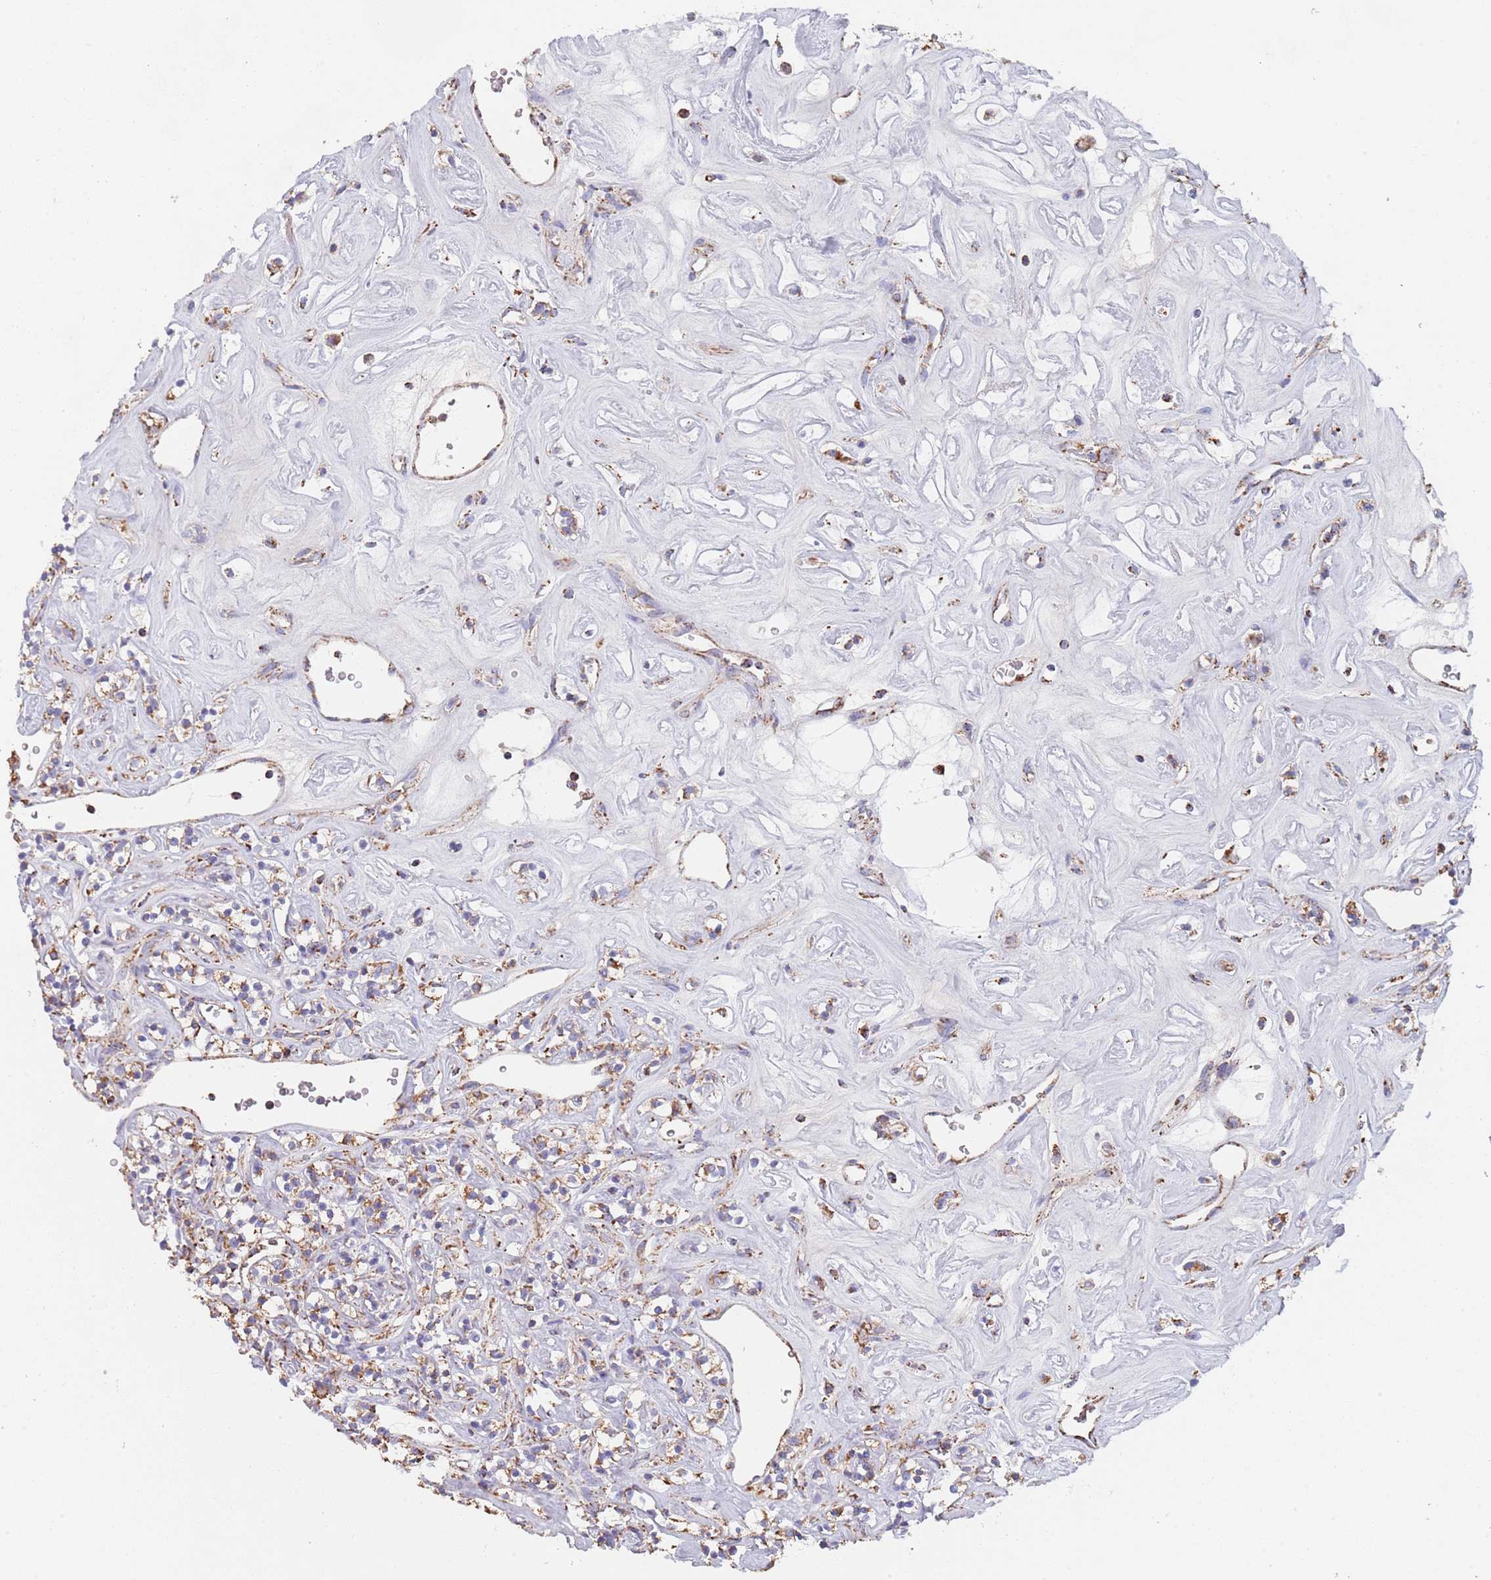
{"staining": {"intensity": "moderate", "quantity": ">75%", "location": "cytoplasmic/membranous"}, "tissue": "renal cancer", "cell_type": "Tumor cells", "image_type": "cancer", "snomed": [{"axis": "morphology", "description": "Adenocarcinoma, NOS"}, {"axis": "topography", "description": "Kidney"}], "caption": "Adenocarcinoma (renal) stained for a protein (brown) reveals moderate cytoplasmic/membranous positive positivity in approximately >75% of tumor cells.", "gene": "PGP", "patient": {"sex": "male", "age": 77}}